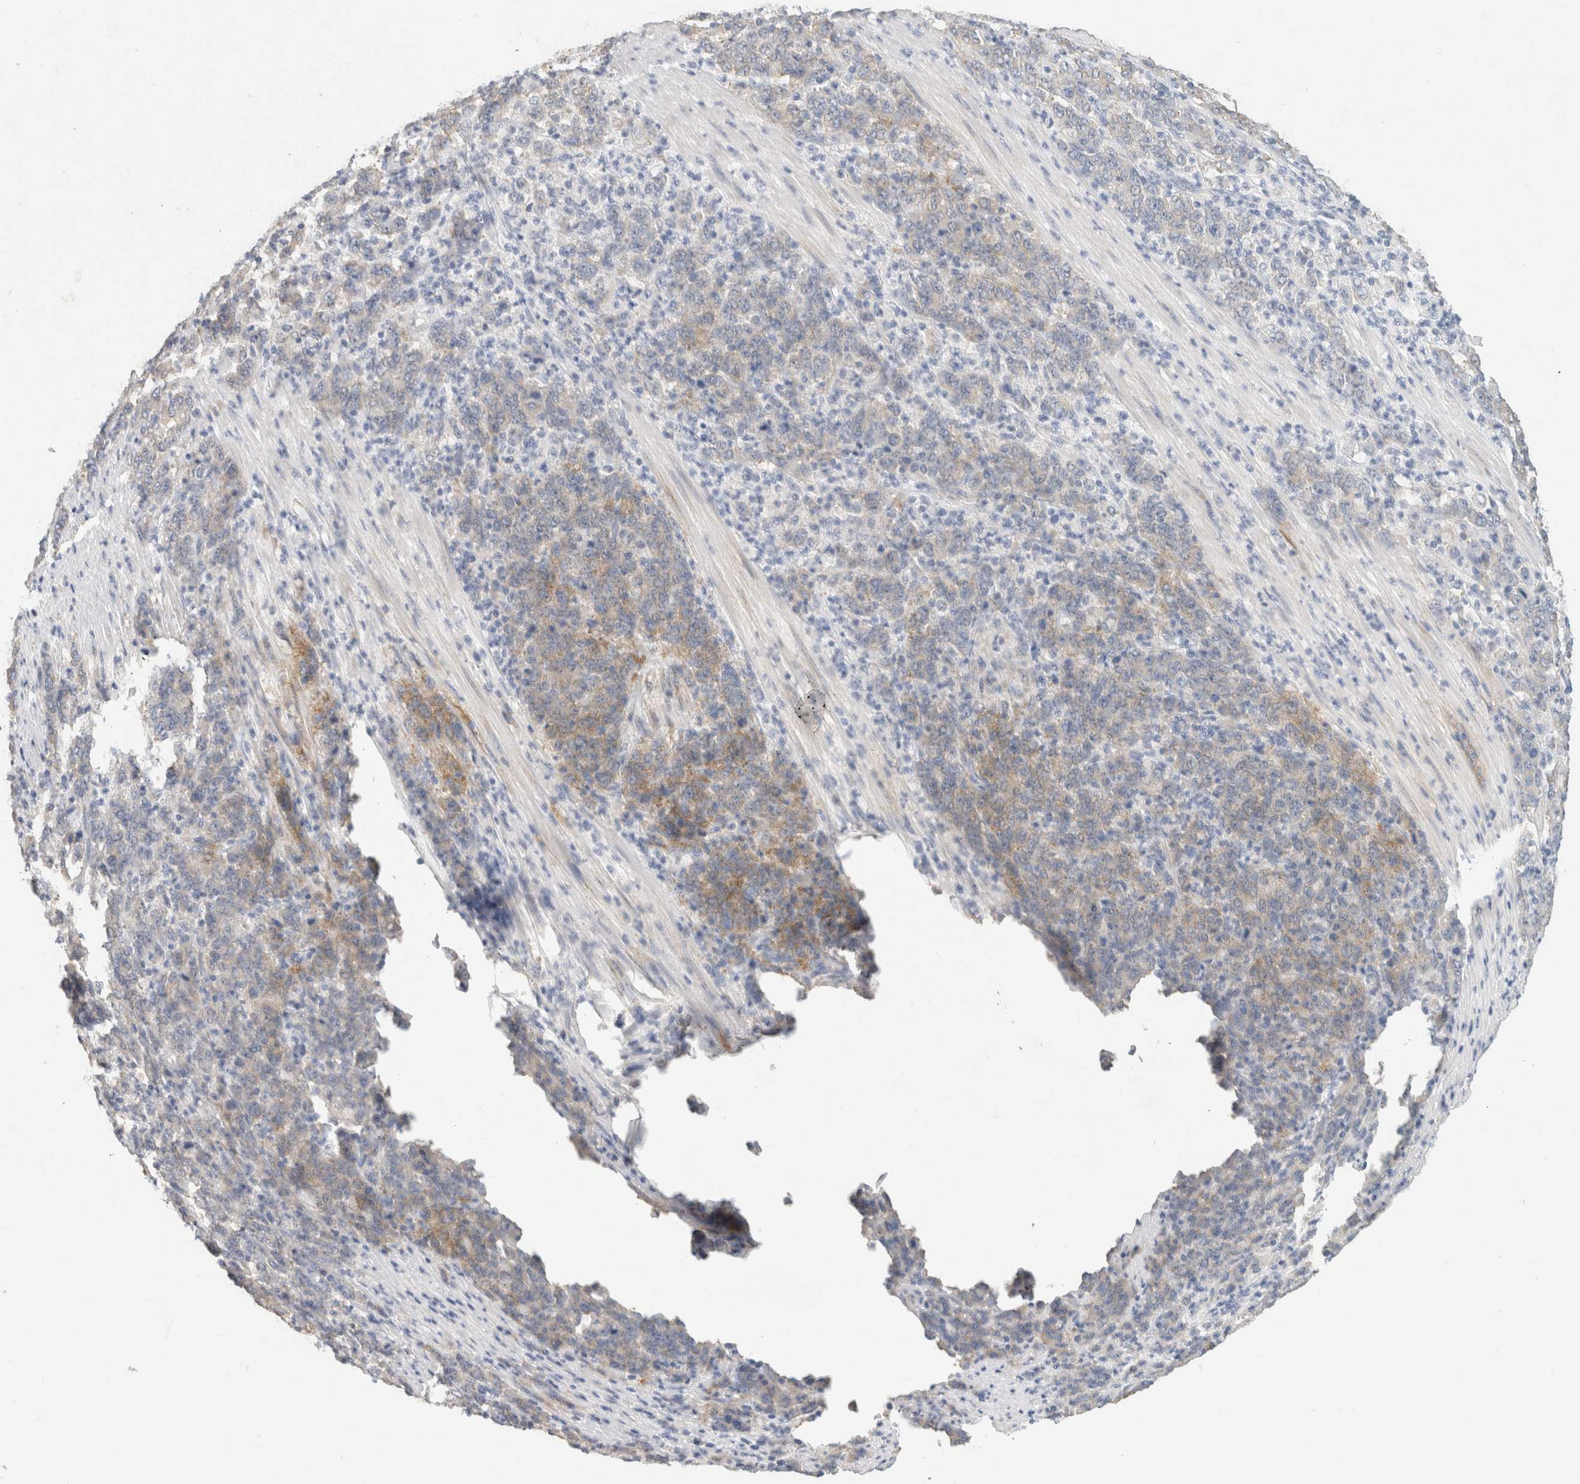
{"staining": {"intensity": "moderate", "quantity": "<25%", "location": "cytoplasmic/membranous"}, "tissue": "stomach cancer", "cell_type": "Tumor cells", "image_type": "cancer", "snomed": [{"axis": "morphology", "description": "Adenocarcinoma, NOS"}, {"axis": "topography", "description": "Stomach, lower"}], "caption": "High-magnification brightfield microscopy of stomach cancer (adenocarcinoma) stained with DAB (brown) and counterstained with hematoxylin (blue). tumor cells exhibit moderate cytoplasmic/membranous expression is appreciated in approximately<25% of cells.", "gene": "NEFM", "patient": {"sex": "female", "age": 71}}